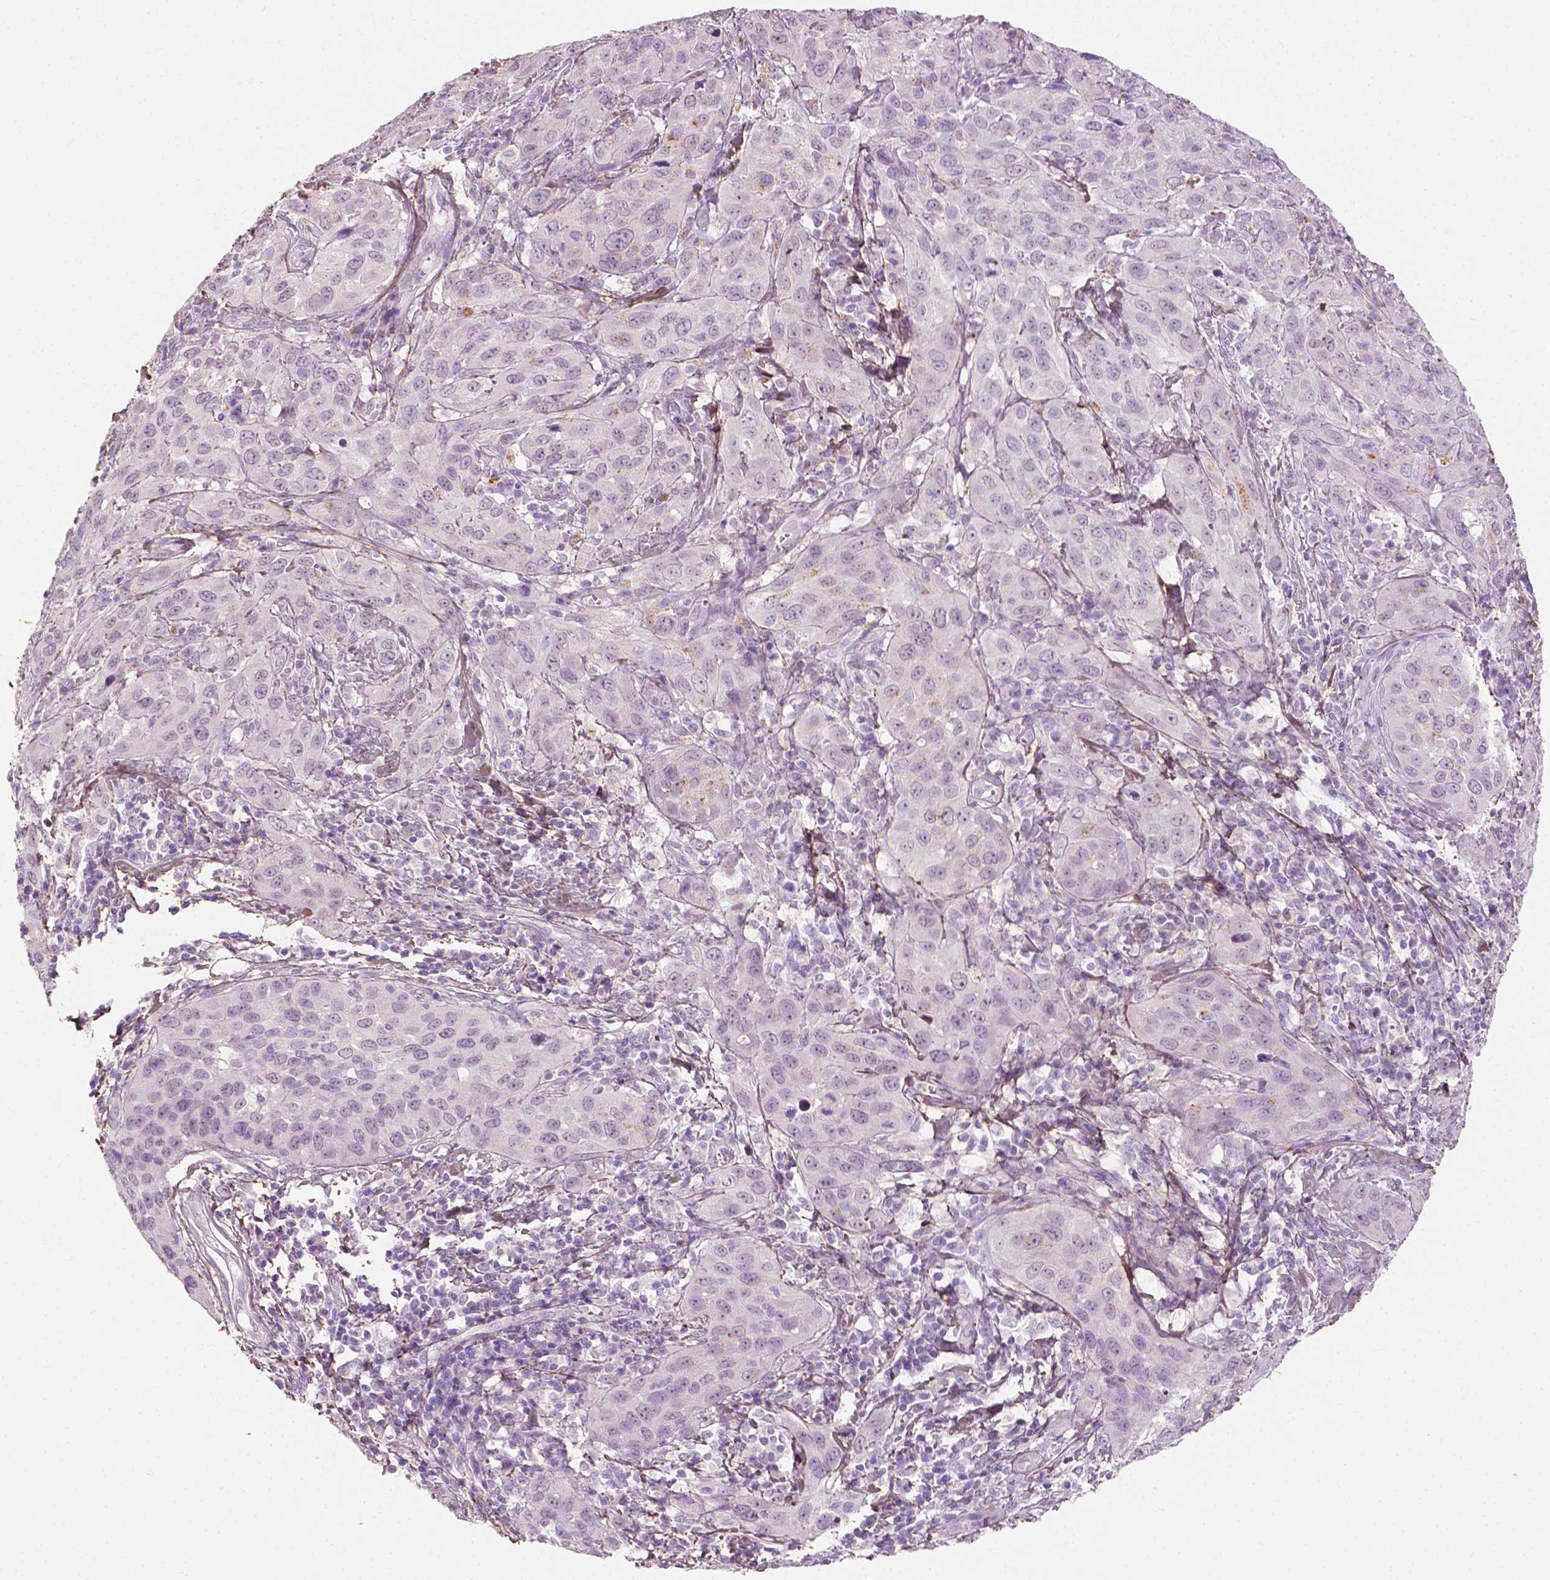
{"staining": {"intensity": "negative", "quantity": "none", "location": "none"}, "tissue": "cervical cancer", "cell_type": "Tumor cells", "image_type": "cancer", "snomed": [{"axis": "morphology", "description": "Normal tissue, NOS"}, {"axis": "morphology", "description": "Squamous cell carcinoma, NOS"}, {"axis": "topography", "description": "Cervix"}], "caption": "Immunohistochemical staining of cervical cancer shows no significant staining in tumor cells.", "gene": "DLG2", "patient": {"sex": "female", "age": 51}}